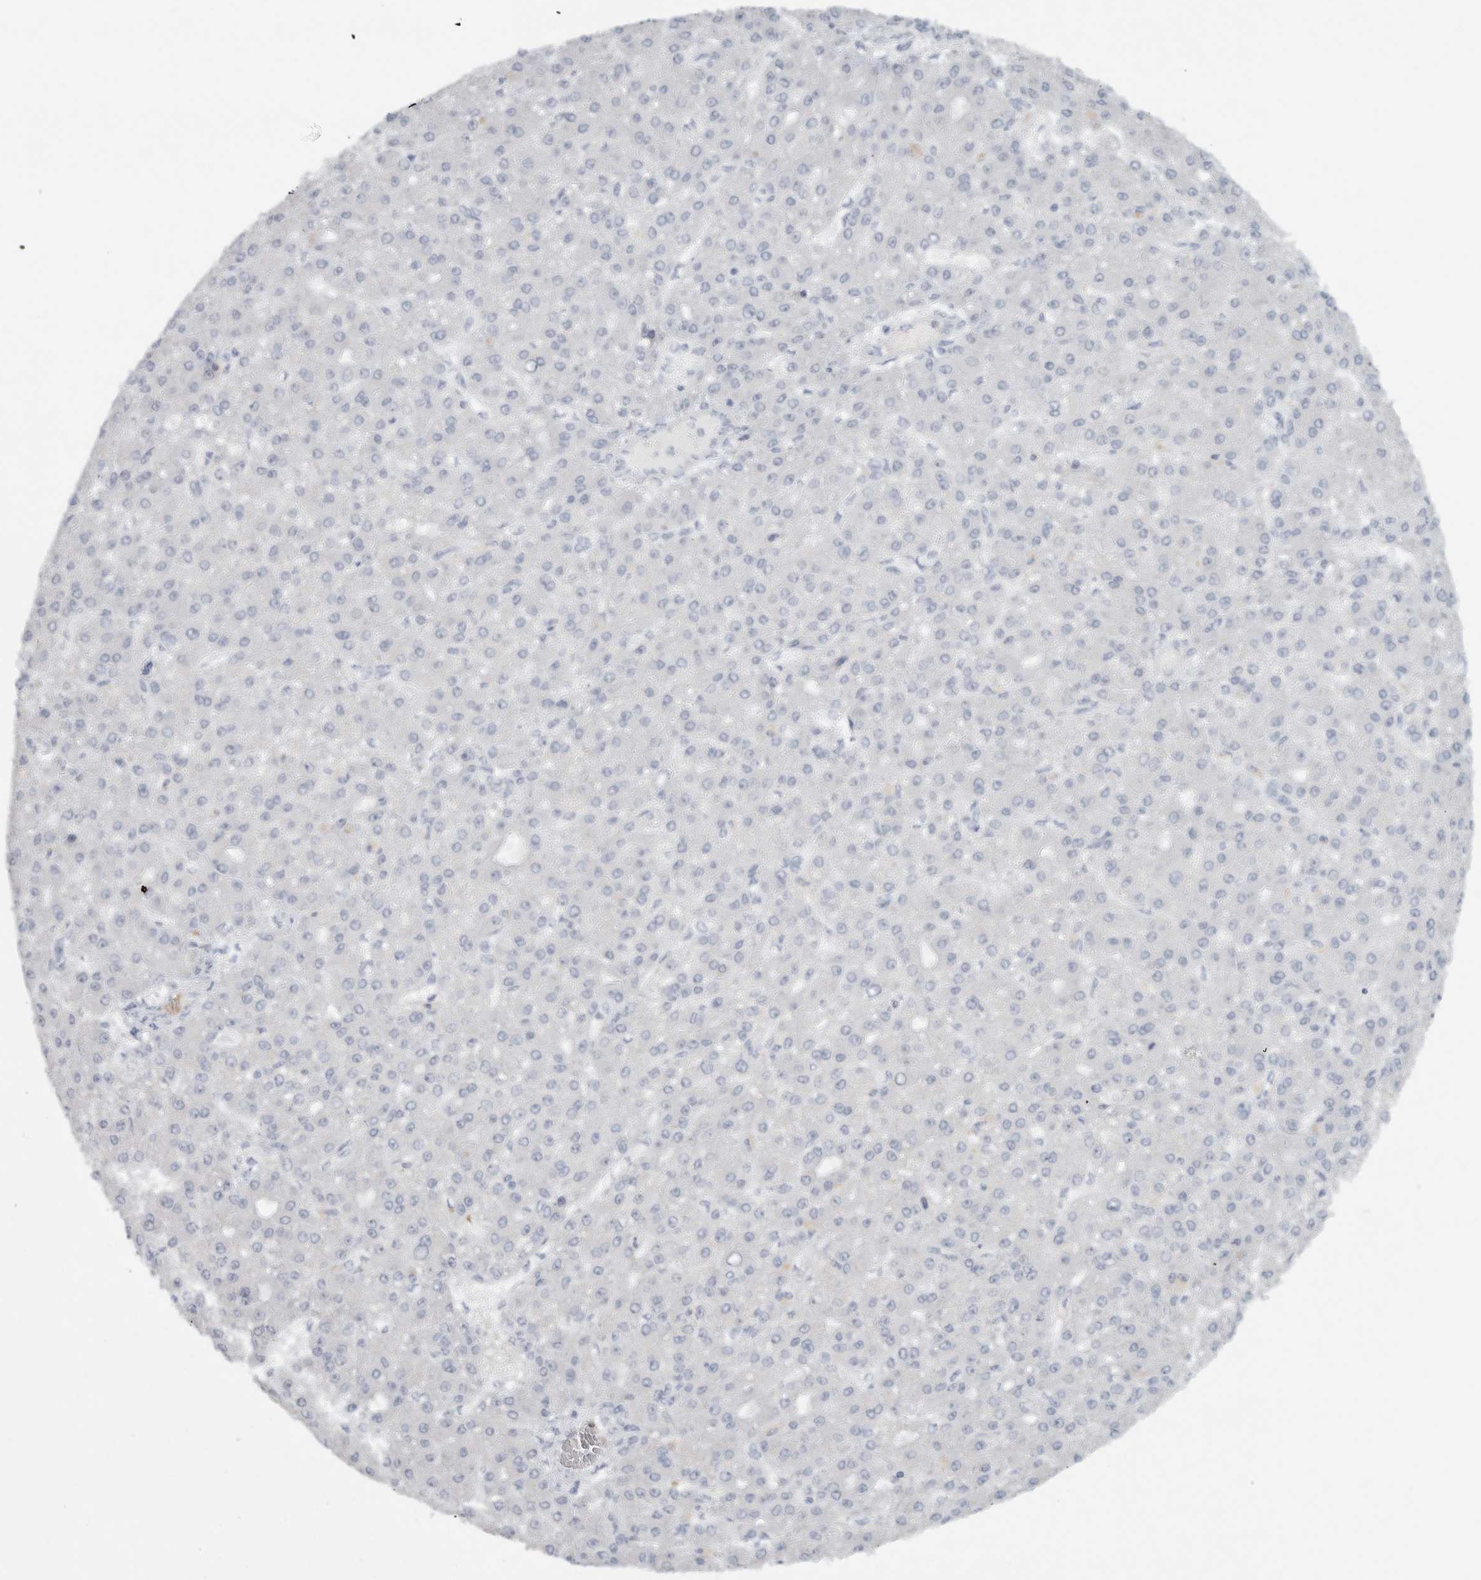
{"staining": {"intensity": "negative", "quantity": "none", "location": "none"}, "tissue": "liver cancer", "cell_type": "Tumor cells", "image_type": "cancer", "snomed": [{"axis": "morphology", "description": "Carcinoma, Hepatocellular, NOS"}, {"axis": "topography", "description": "Liver"}], "caption": "This image is of liver cancer stained with IHC to label a protein in brown with the nuclei are counter-stained blue. There is no staining in tumor cells. (Immunohistochemistry (ihc), brightfield microscopy, high magnification).", "gene": "FMR1NB", "patient": {"sex": "male", "age": 67}}